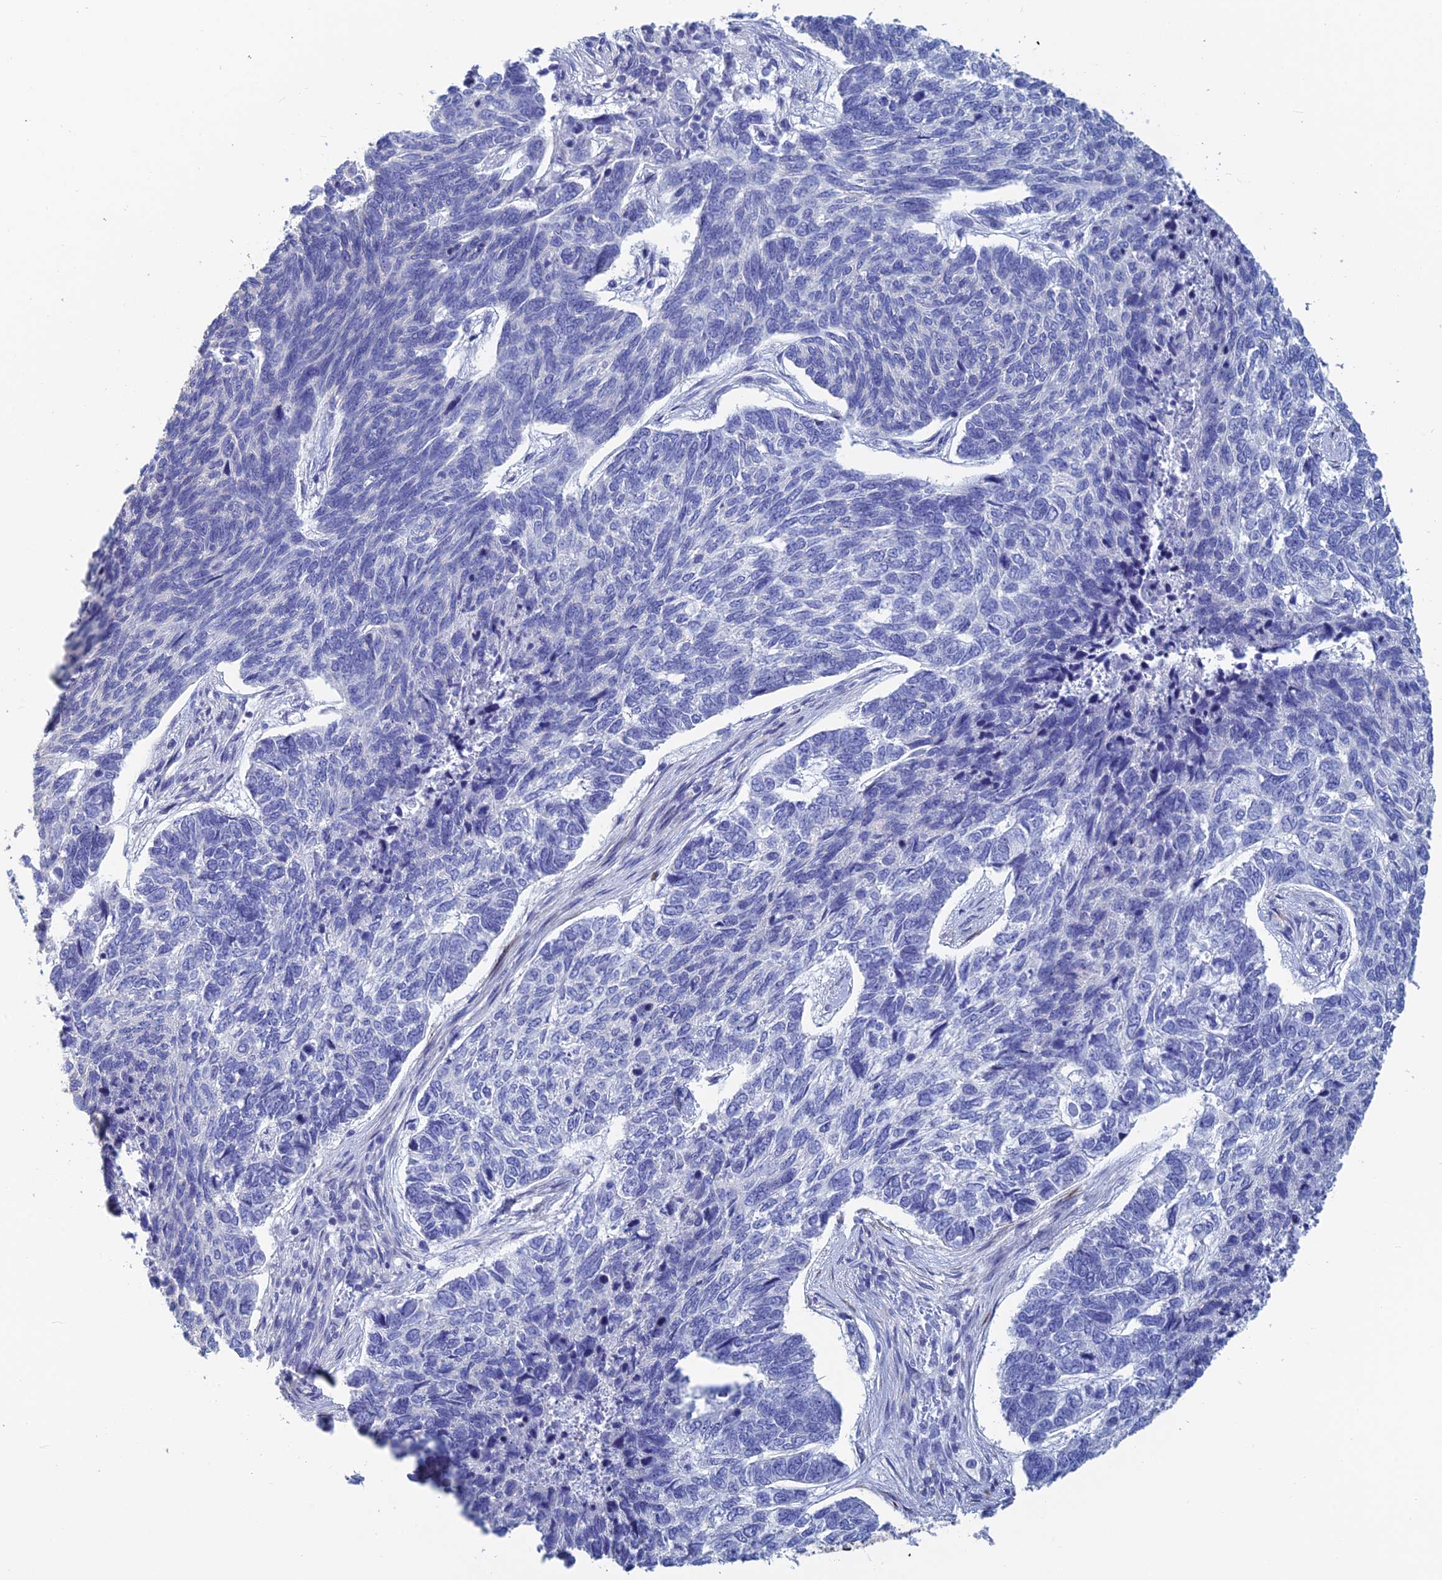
{"staining": {"intensity": "negative", "quantity": "none", "location": "none"}, "tissue": "skin cancer", "cell_type": "Tumor cells", "image_type": "cancer", "snomed": [{"axis": "morphology", "description": "Basal cell carcinoma"}, {"axis": "topography", "description": "Skin"}], "caption": "Photomicrograph shows no protein expression in tumor cells of skin cancer tissue.", "gene": "PCDHA8", "patient": {"sex": "female", "age": 65}}